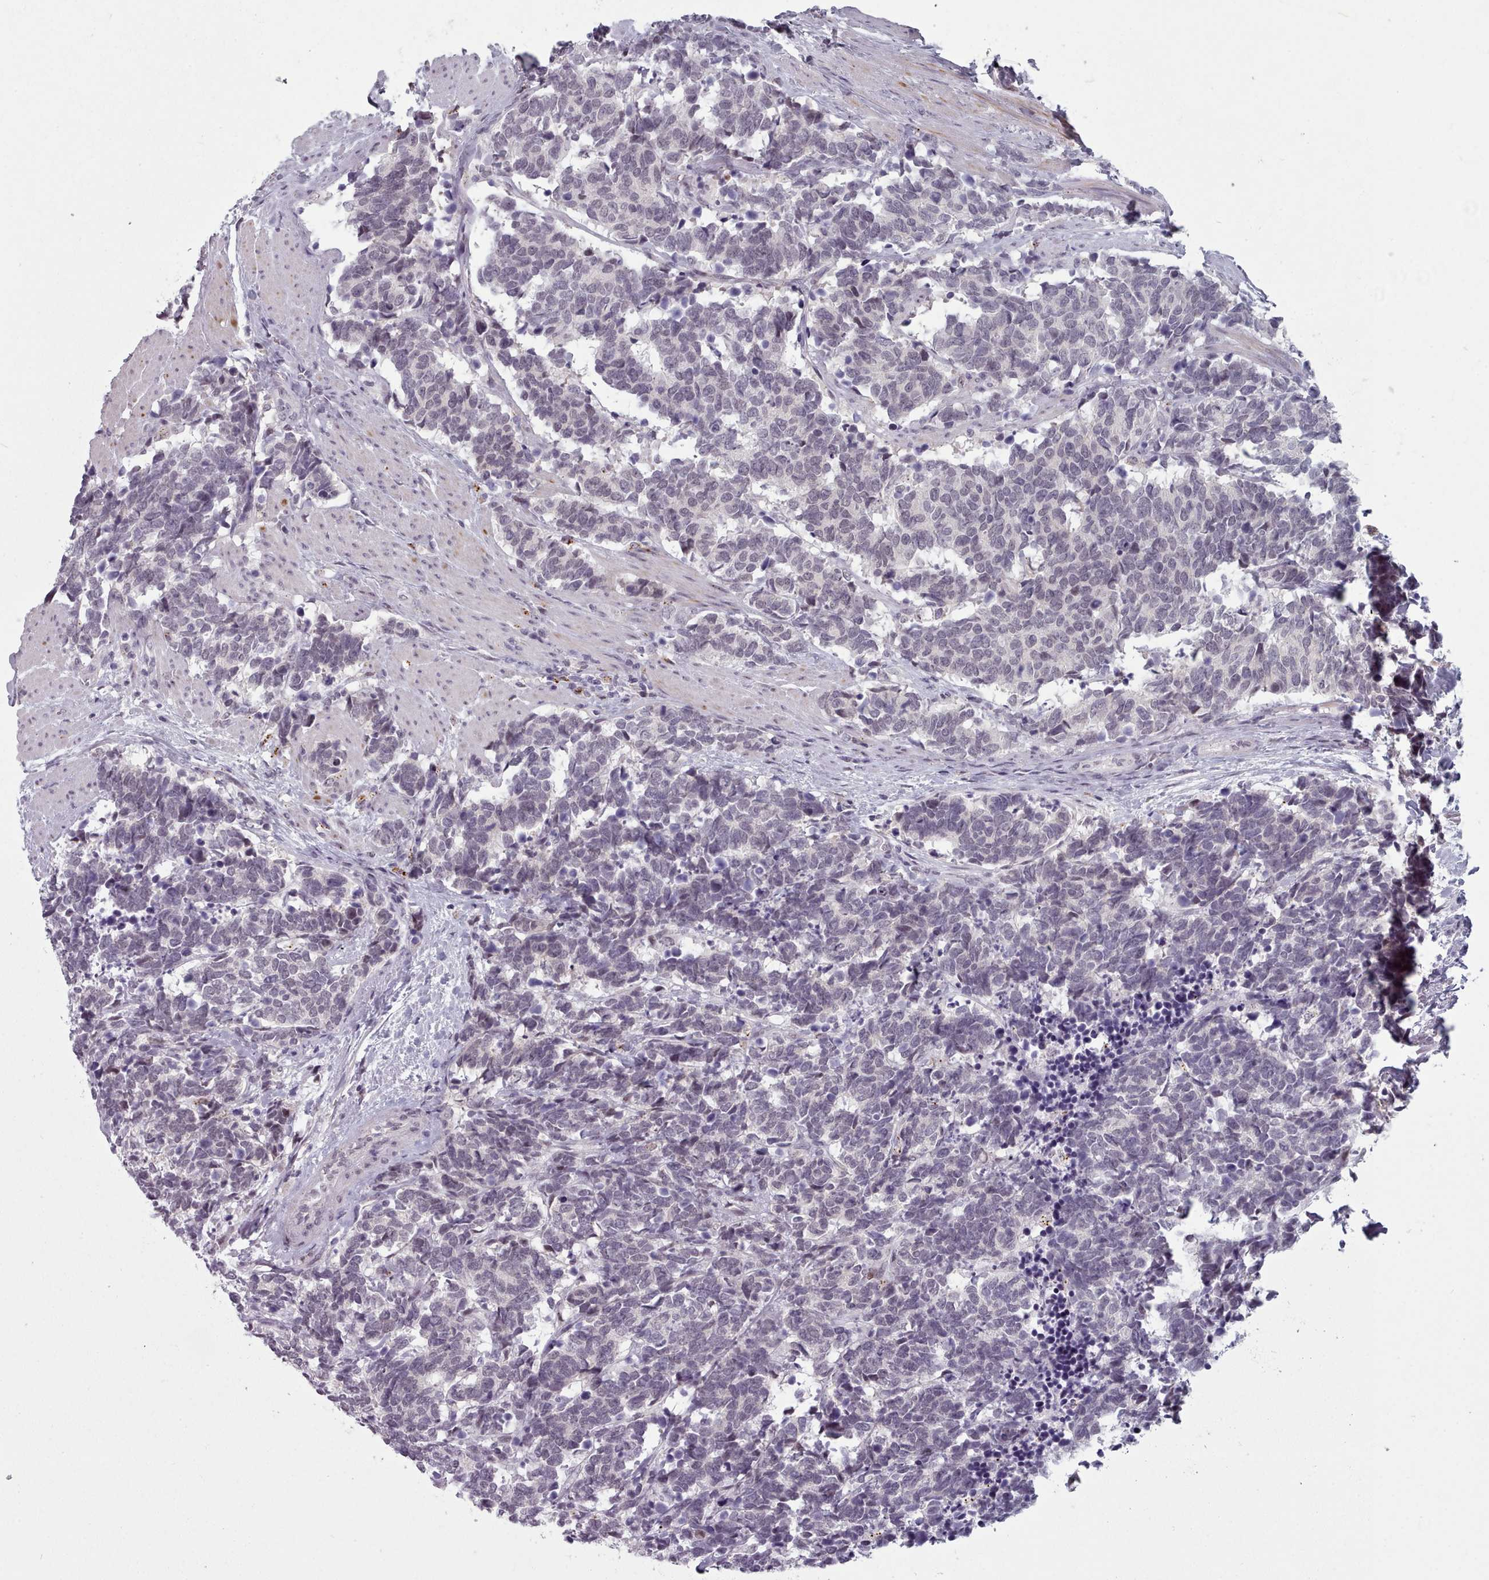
{"staining": {"intensity": "negative", "quantity": "none", "location": "none"}, "tissue": "carcinoid", "cell_type": "Tumor cells", "image_type": "cancer", "snomed": [{"axis": "morphology", "description": "Carcinoma, NOS"}, {"axis": "morphology", "description": "Carcinoid, malignant, NOS"}, {"axis": "topography", "description": "Prostate"}], "caption": "Carcinoid was stained to show a protein in brown. There is no significant staining in tumor cells.", "gene": "PBX4", "patient": {"sex": "male", "age": 57}}